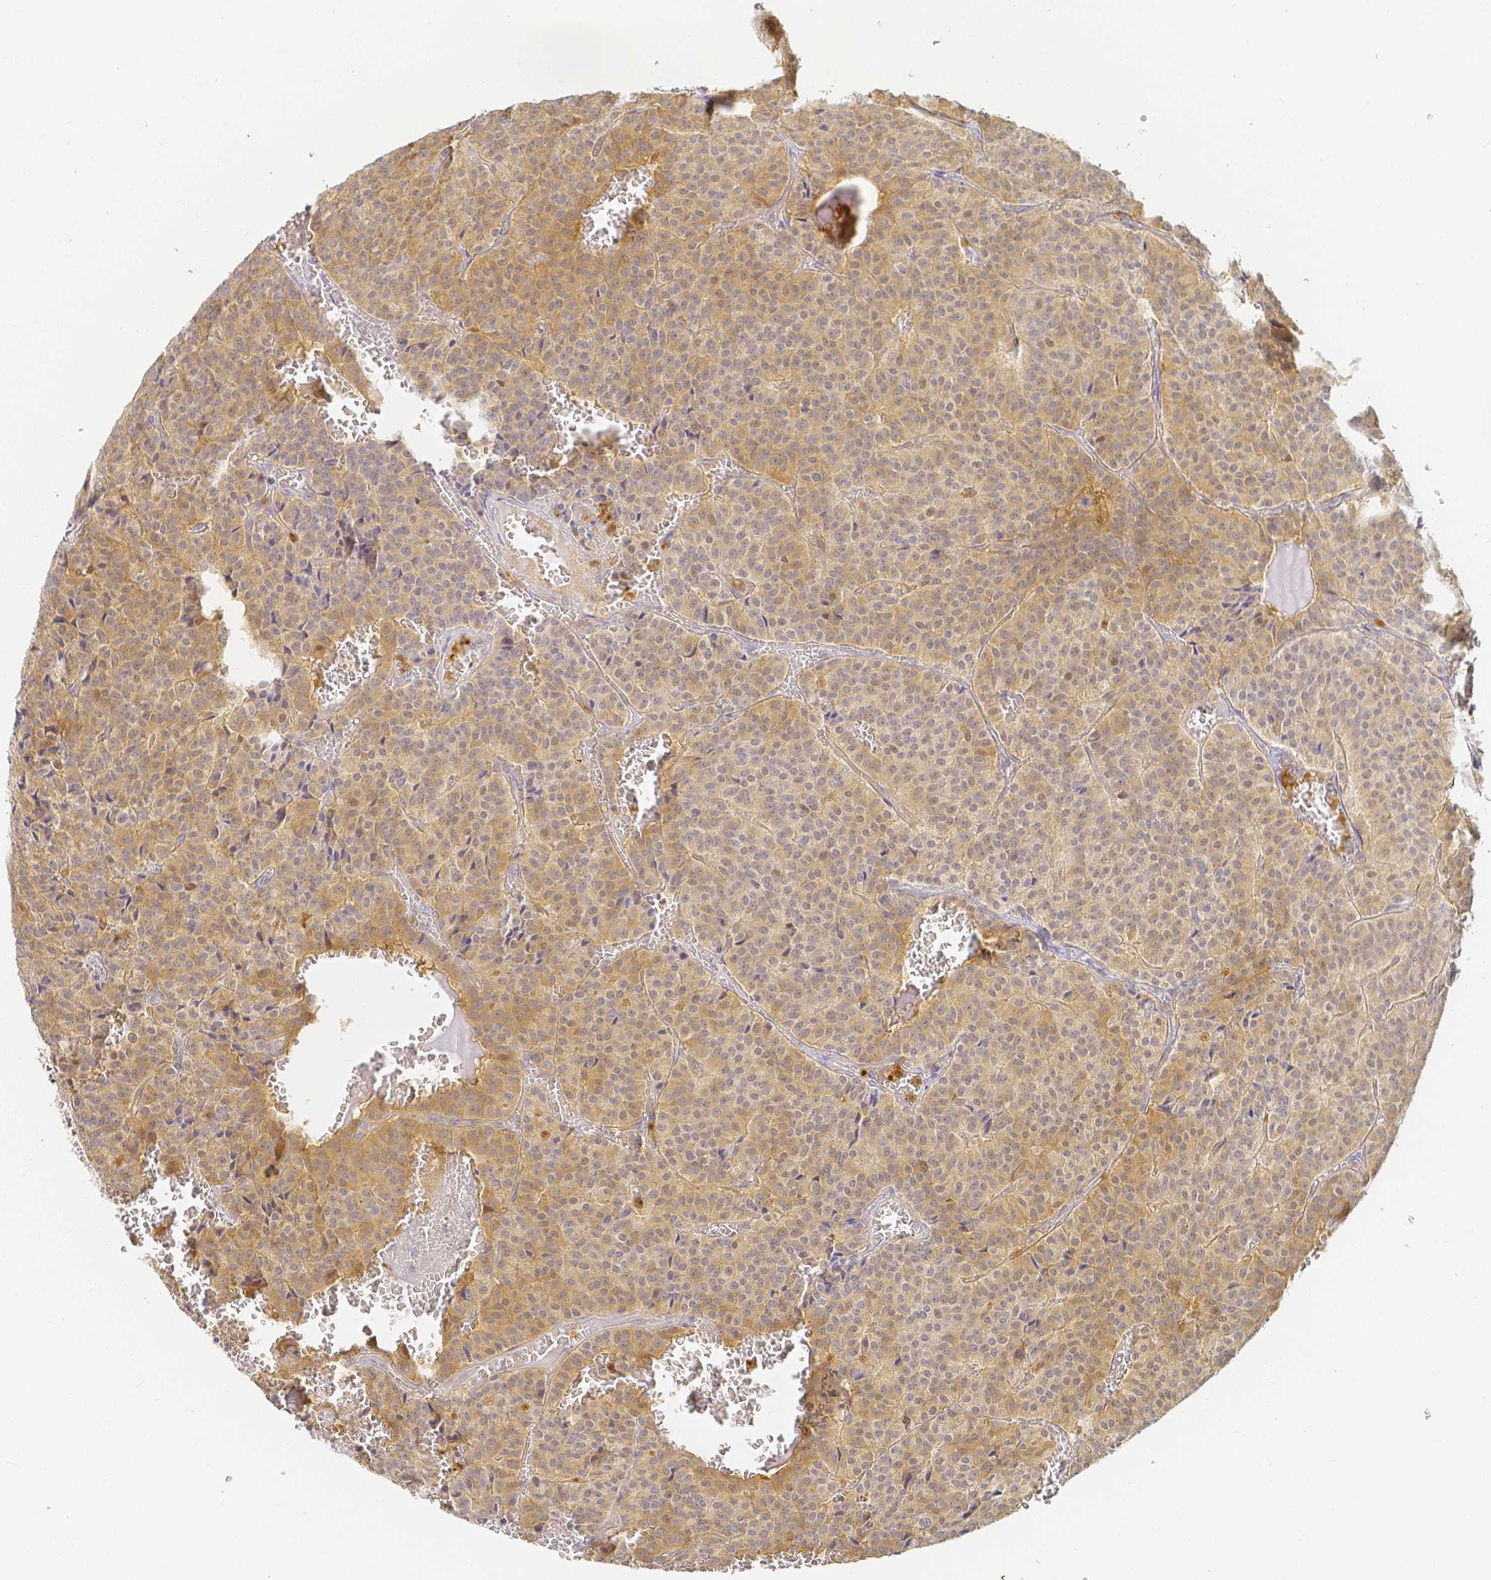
{"staining": {"intensity": "weak", "quantity": ">75%", "location": "cytoplasmic/membranous"}, "tissue": "carcinoid", "cell_type": "Tumor cells", "image_type": "cancer", "snomed": [{"axis": "morphology", "description": "Carcinoid, malignant, NOS"}, {"axis": "topography", "description": "Lung"}], "caption": "Immunohistochemistry (IHC) micrograph of neoplastic tissue: carcinoid (malignant) stained using immunohistochemistry (IHC) exhibits low levels of weak protein expression localized specifically in the cytoplasmic/membranous of tumor cells, appearing as a cytoplasmic/membranous brown color.", "gene": "KCNH1", "patient": {"sex": "male", "age": 70}}